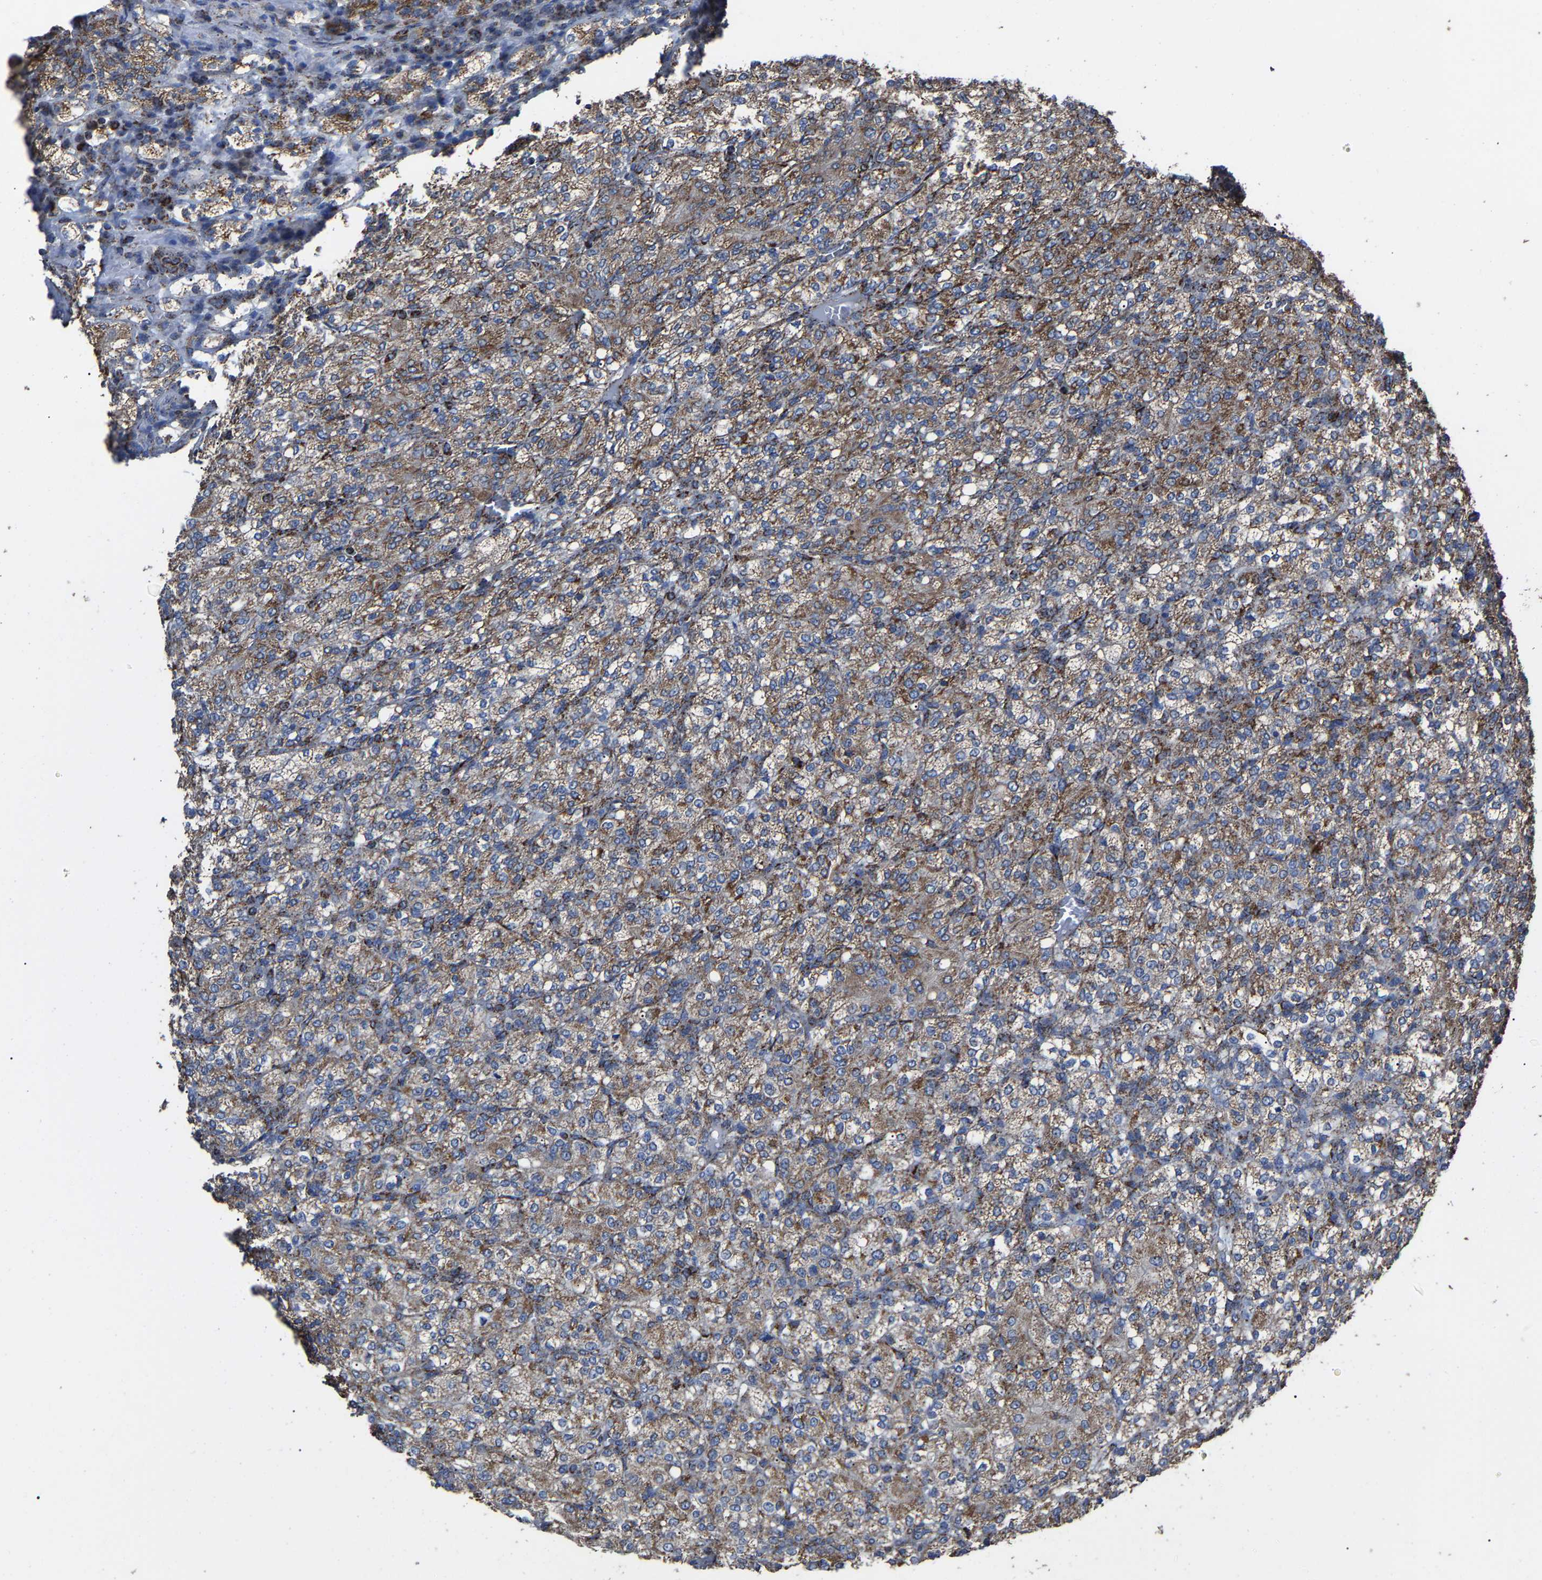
{"staining": {"intensity": "moderate", "quantity": ">75%", "location": "cytoplasmic/membranous"}, "tissue": "renal cancer", "cell_type": "Tumor cells", "image_type": "cancer", "snomed": [{"axis": "morphology", "description": "Adenocarcinoma, NOS"}, {"axis": "topography", "description": "Kidney"}], "caption": "Renal cancer stained for a protein shows moderate cytoplasmic/membranous positivity in tumor cells.", "gene": "NDUFV3", "patient": {"sex": "male", "age": 77}}